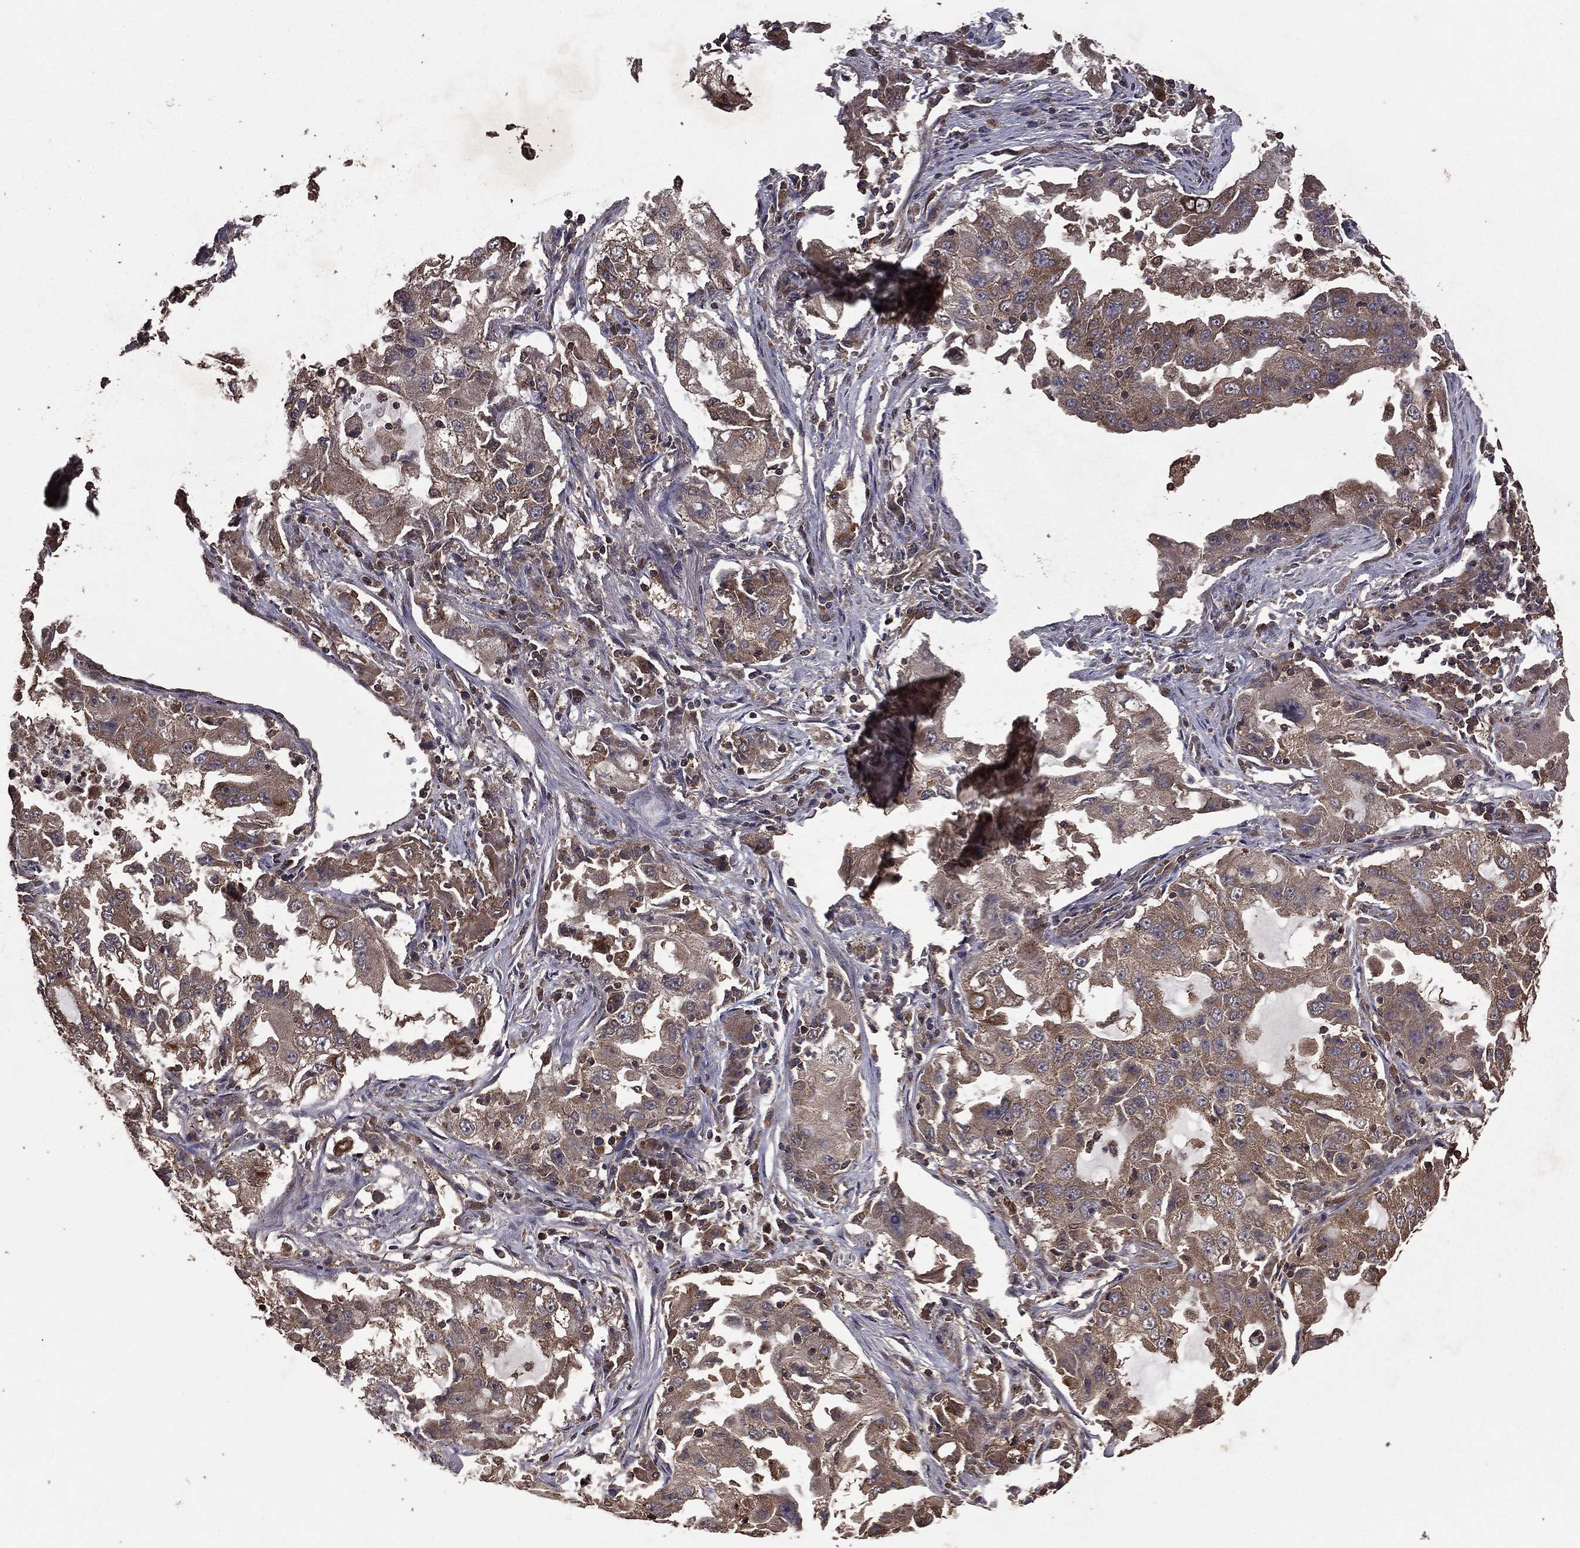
{"staining": {"intensity": "weak", "quantity": "25%-75%", "location": "cytoplasmic/membranous"}, "tissue": "lung cancer", "cell_type": "Tumor cells", "image_type": "cancer", "snomed": [{"axis": "morphology", "description": "Adenocarcinoma, NOS"}, {"axis": "topography", "description": "Lung"}], "caption": "Lung cancer stained with a brown dye demonstrates weak cytoplasmic/membranous positive expression in about 25%-75% of tumor cells.", "gene": "BIRC6", "patient": {"sex": "female", "age": 61}}